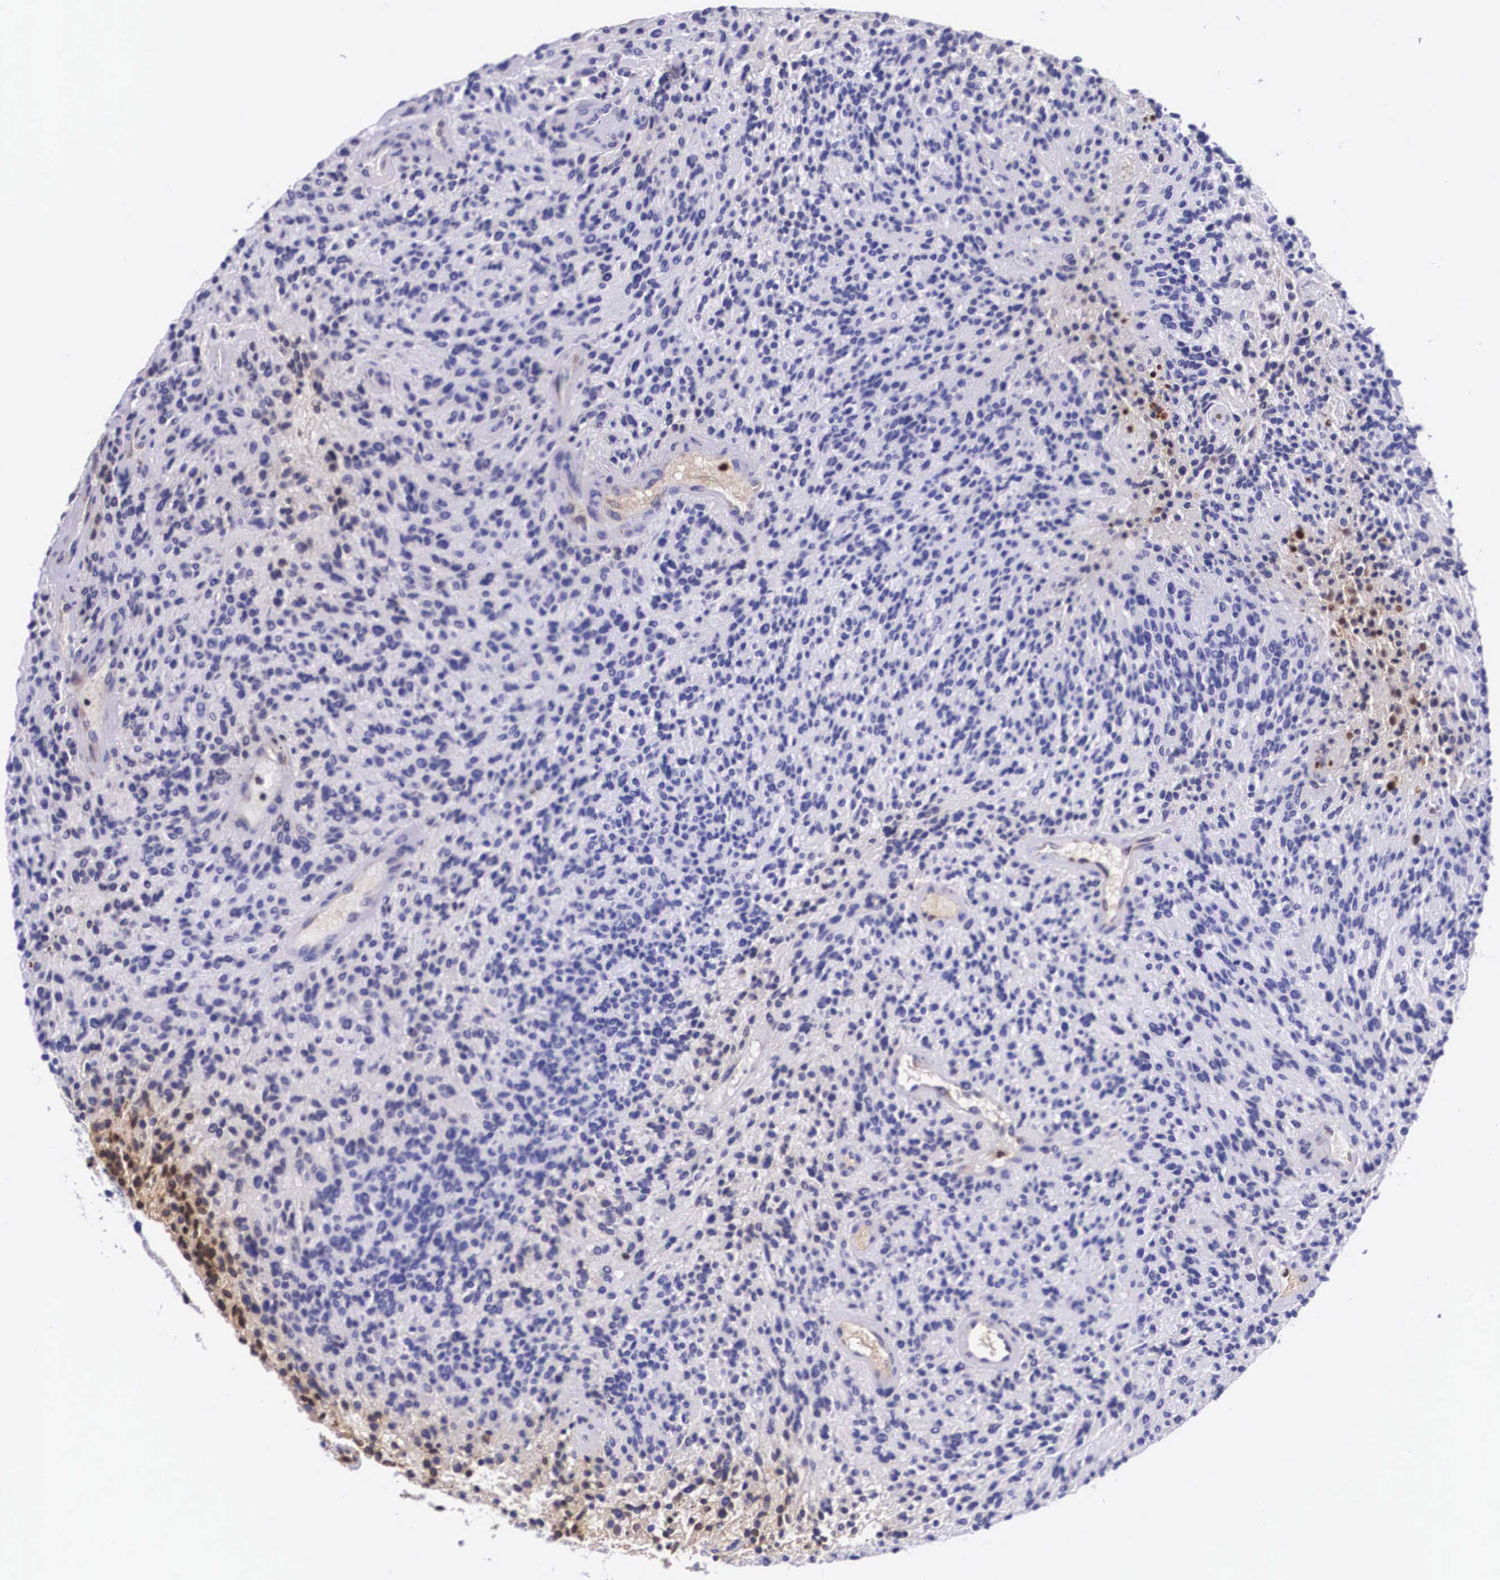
{"staining": {"intensity": "negative", "quantity": "none", "location": "none"}, "tissue": "glioma", "cell_type": "Tumor cells", "image_type": "cancer", "snomed": [{"axis": "morphology", "description": "Glioma, malignant, High grade"}, {"axis": "topography", "description": "Brain"}], "caption": "Immunohistochemistry (IHC) of malignant glioma (high-grade) shows no positivity in tumor cells. (Stains: DAB (3,3'-diaminobenzidine) immunohistochemistry (IHC) with hematoxylin counter stain, Microscopy: brightfield microscopy at high magnification).", "gene": "PLG", "patient": {"sex": "female", "age": 13}}